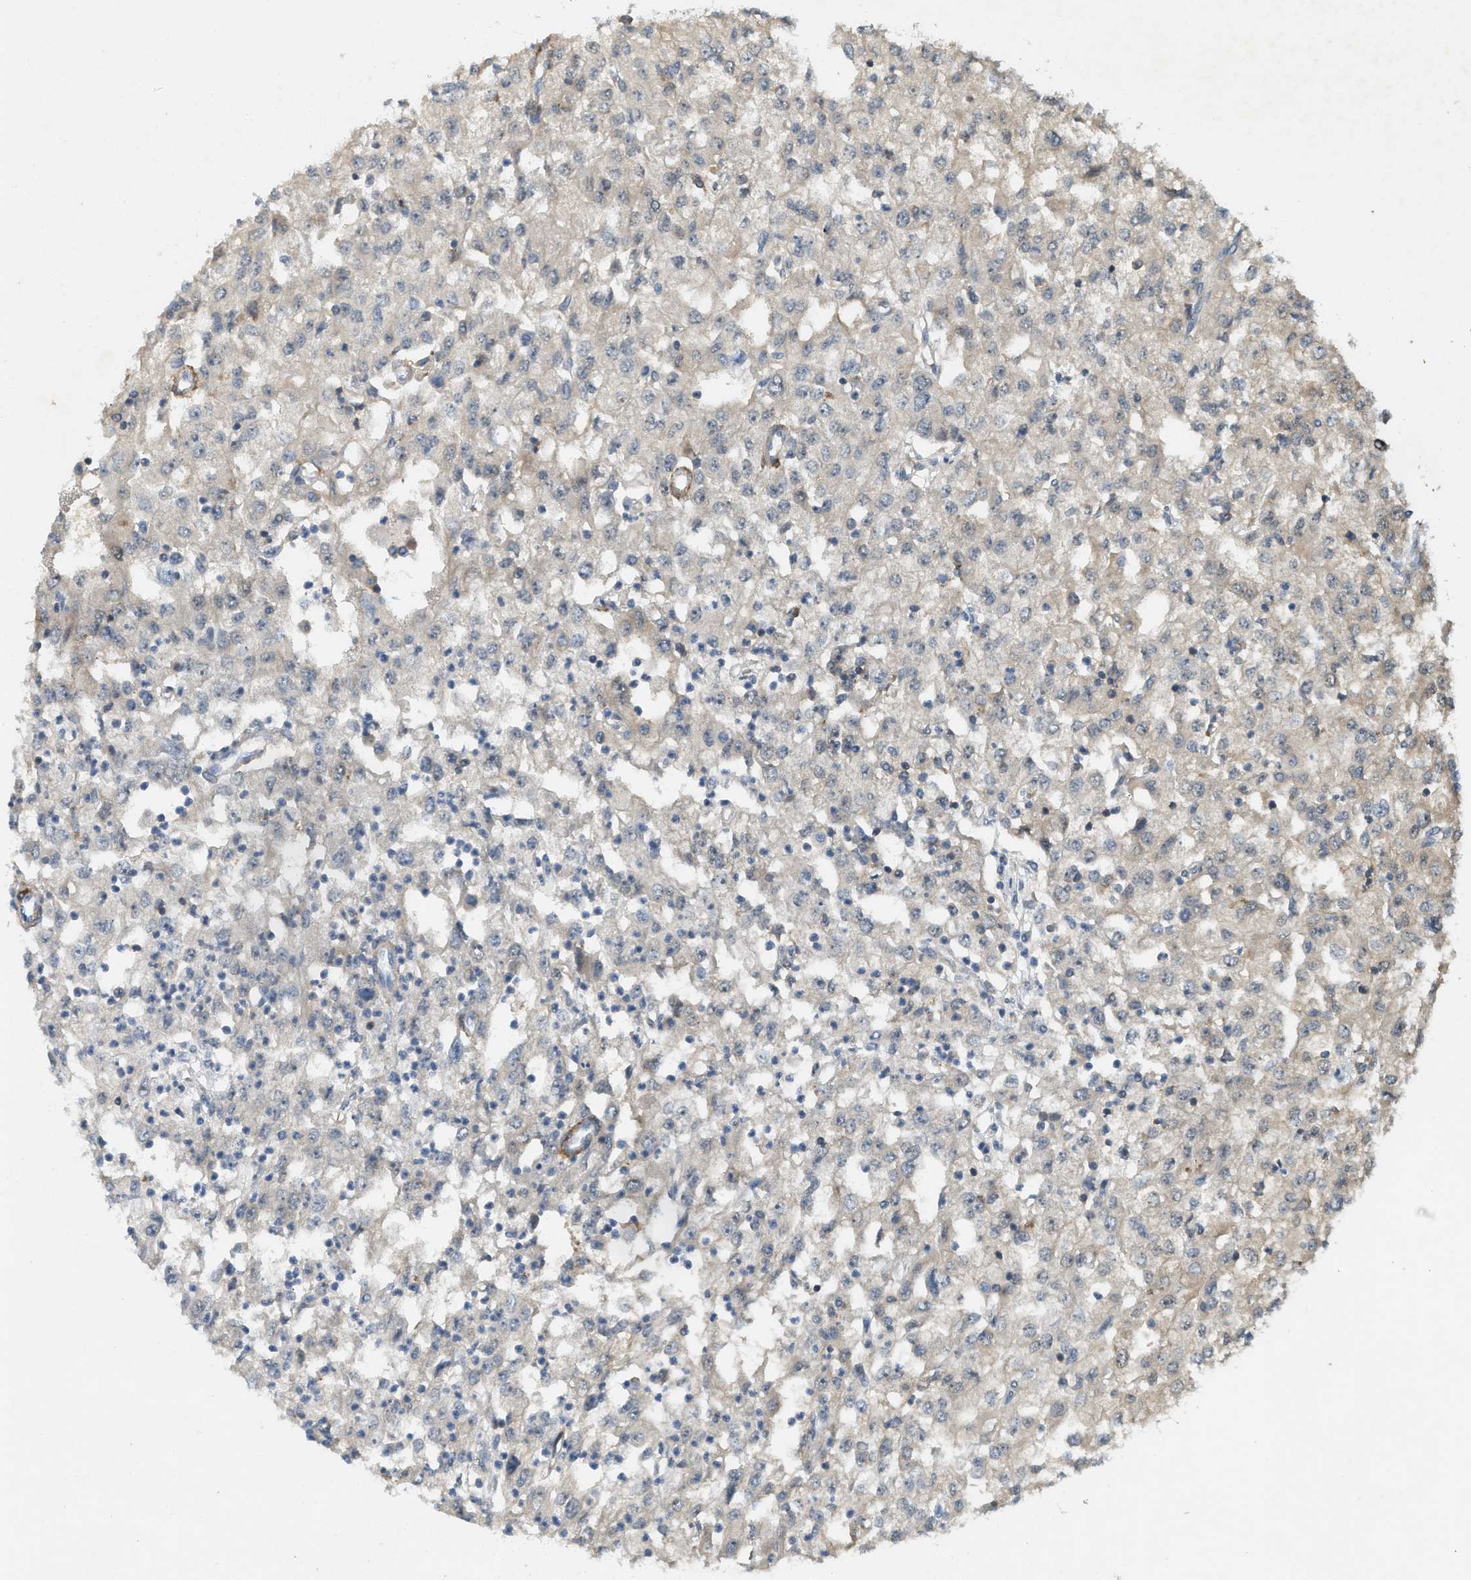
{"staining": {"intensity": "negative", "quantity": "none", "location": "none"}, "tissue": "renal cancer", "cell_type": "Tumor cells", "image_type": "cancer", "snomed": [{"axis": "morphology", "description": "Adenocarcinoma, NOS"}, {"axis": "topography", "description": "Kidney"}], "caption": "This is a micrograph of immunohistochemistry staining of renal adenocarcinoma, which shows no staining in tumor cells.", "gene": "PDCL3", "patient": {"sex": "female", "age": 54}}